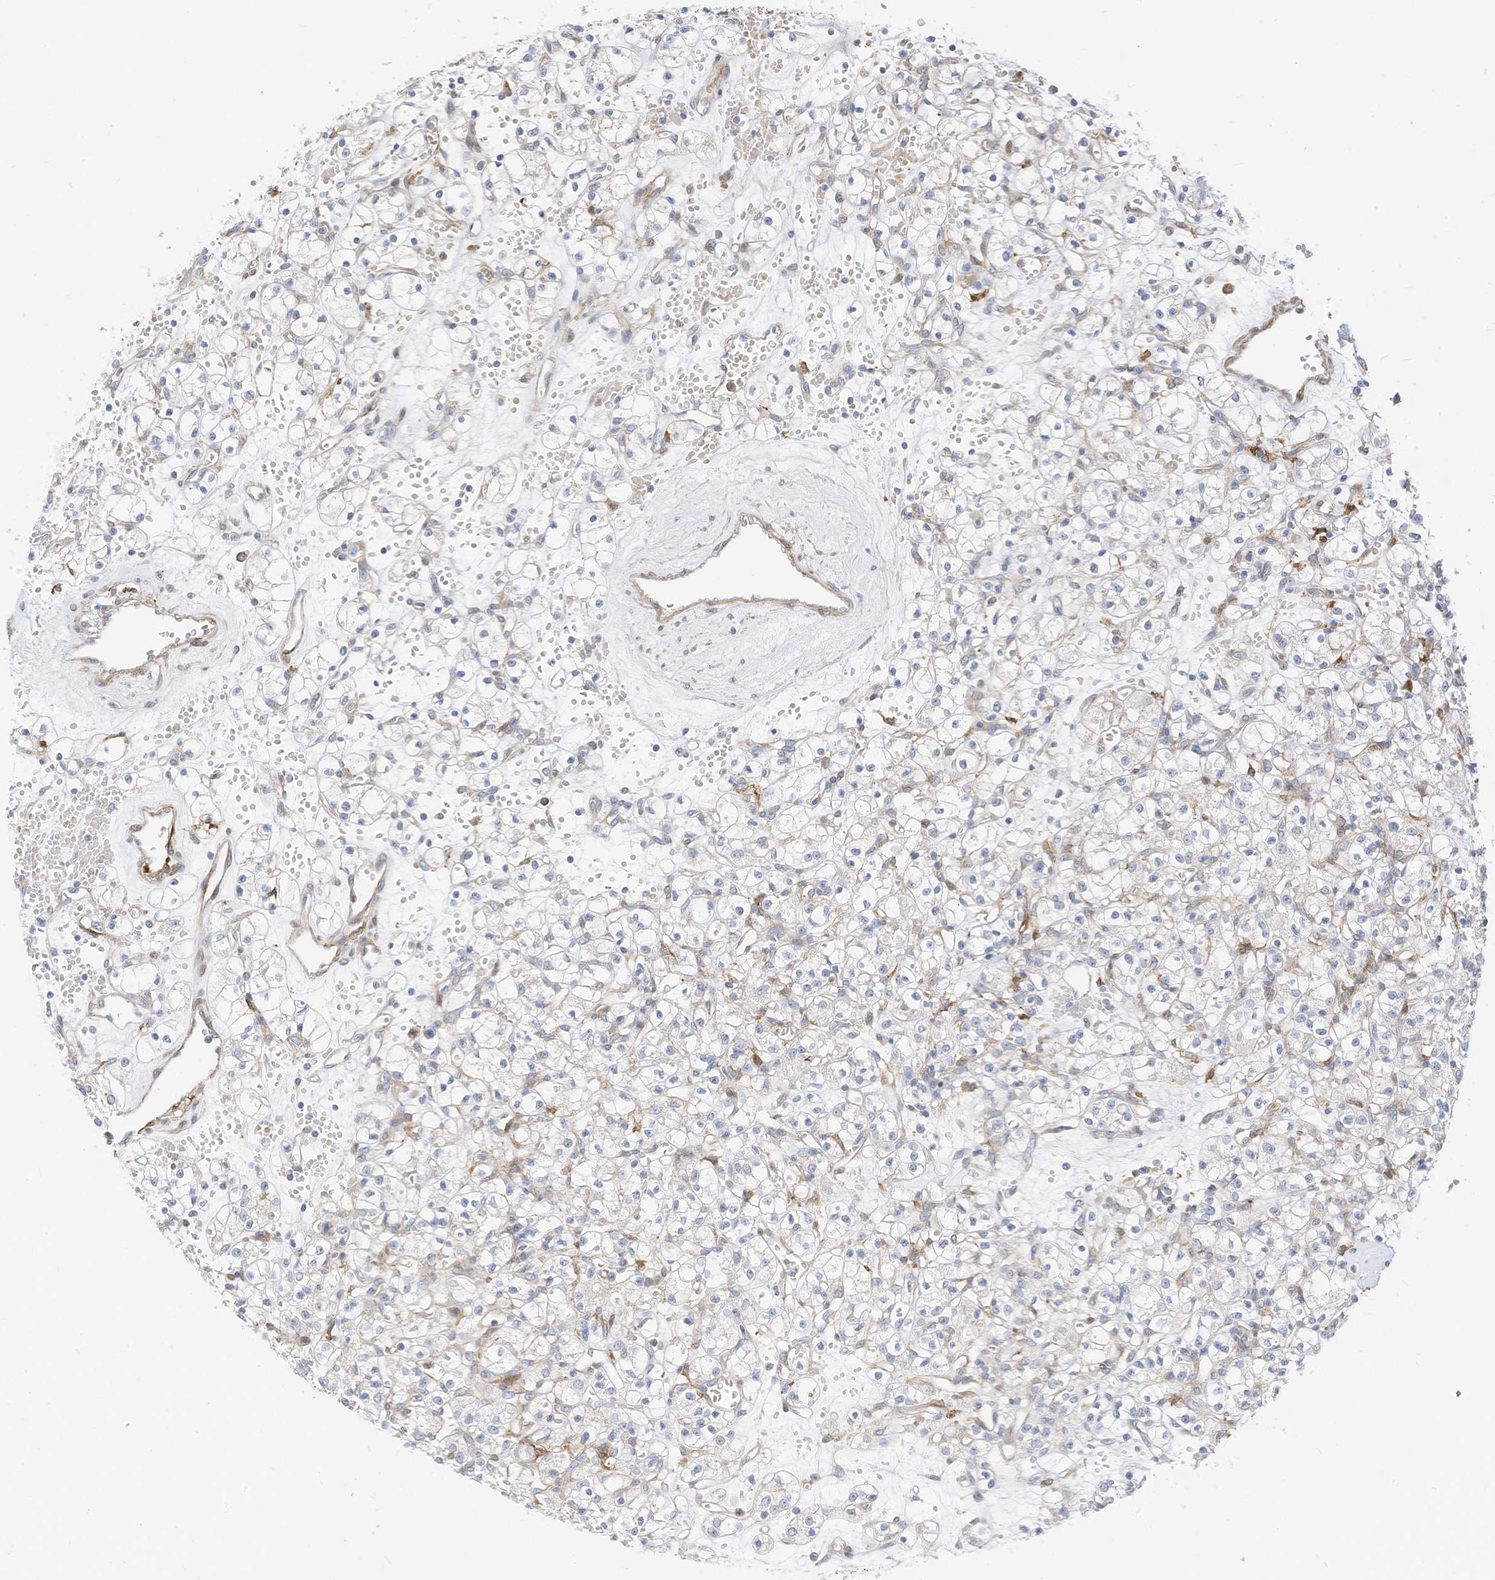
{"staining": {"intensity": "negative", "quantity": "none", "location": "none"}, "tissue": "renal cancer", "cell_type": "Tumor cells", "image_type": "cancer", "snomed": [{"axis": "morphology", "description": "Adenocarcinoma, NOS"}, {"axis": "topography", "description": "Kidney"}], "caption": "This is a histopathology image of IHC staining of renal adenocarcinoma, which shows no expression in tumor cells. (Brightfield microscopy of DAB IHC at high magnification).", "gene": "ATP13A1", "patient": {"sex": "female", "age": 59}}